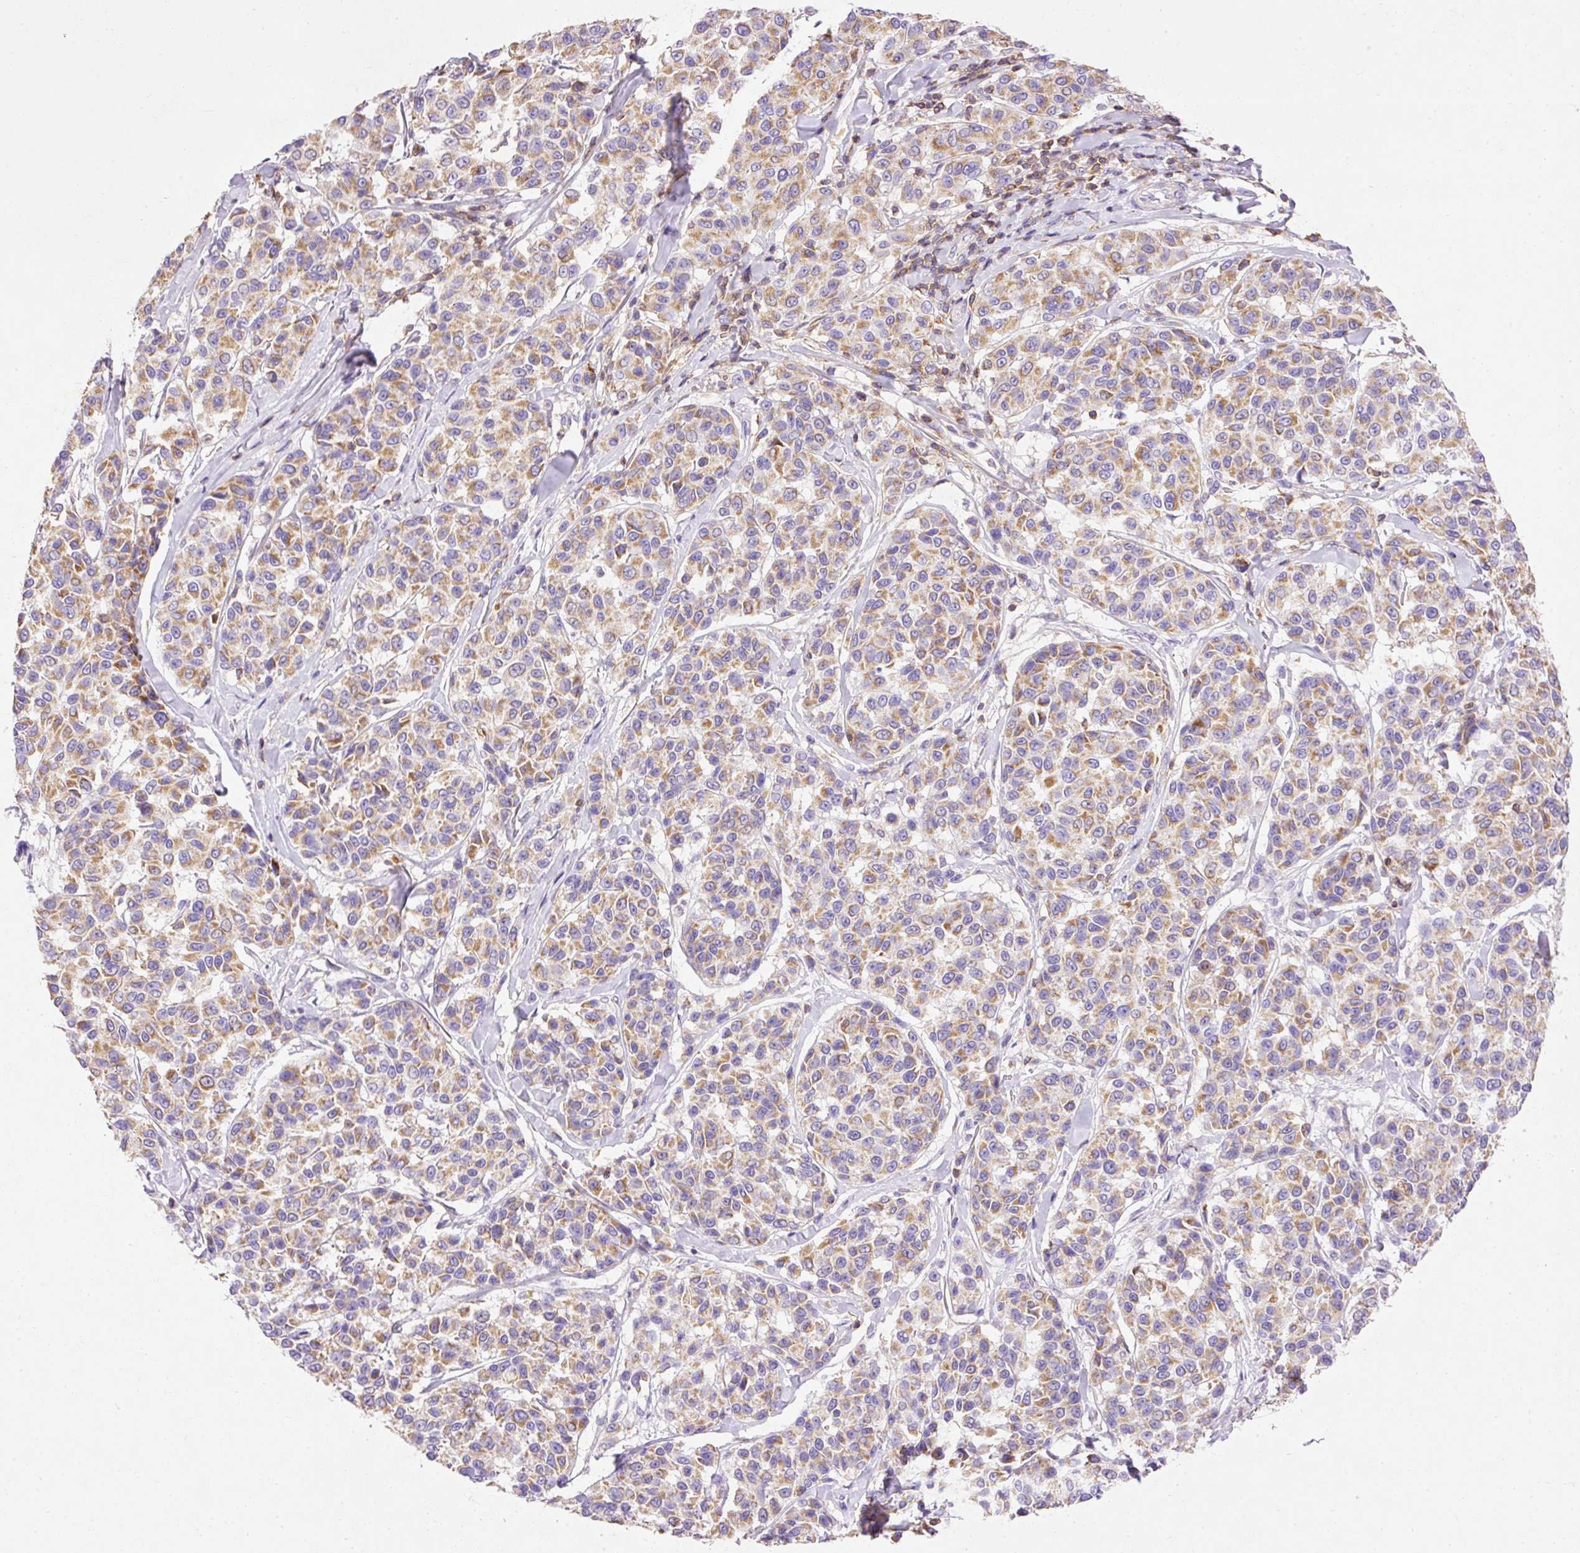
{"staining": {"intensity": "moderate", "quantity": ">75%", "location": "cytoplasmic/membranous"}, "tissue": "melanoma", "cell_type": "Tumor cells", "image_type": "cancer", "snomed": [{"axis": "morphology", "description": "Malignant melanoma, NOS"}, {"axis": "topography", "description": "Skin"}], "caption": "IHC staining of melanoma, which exhibits medium levels of moderate cytoplasmic/membranous positivity in about >75% of tumor cells indicating moderate cytoplasmic/membranous protein expression. The staining was performed using DAB (brown) for protein detection and nuclei were counterstained in hematoxylin (blue).", "gene": "IMMT", "patient": {"sex": "female", "age": 66}}